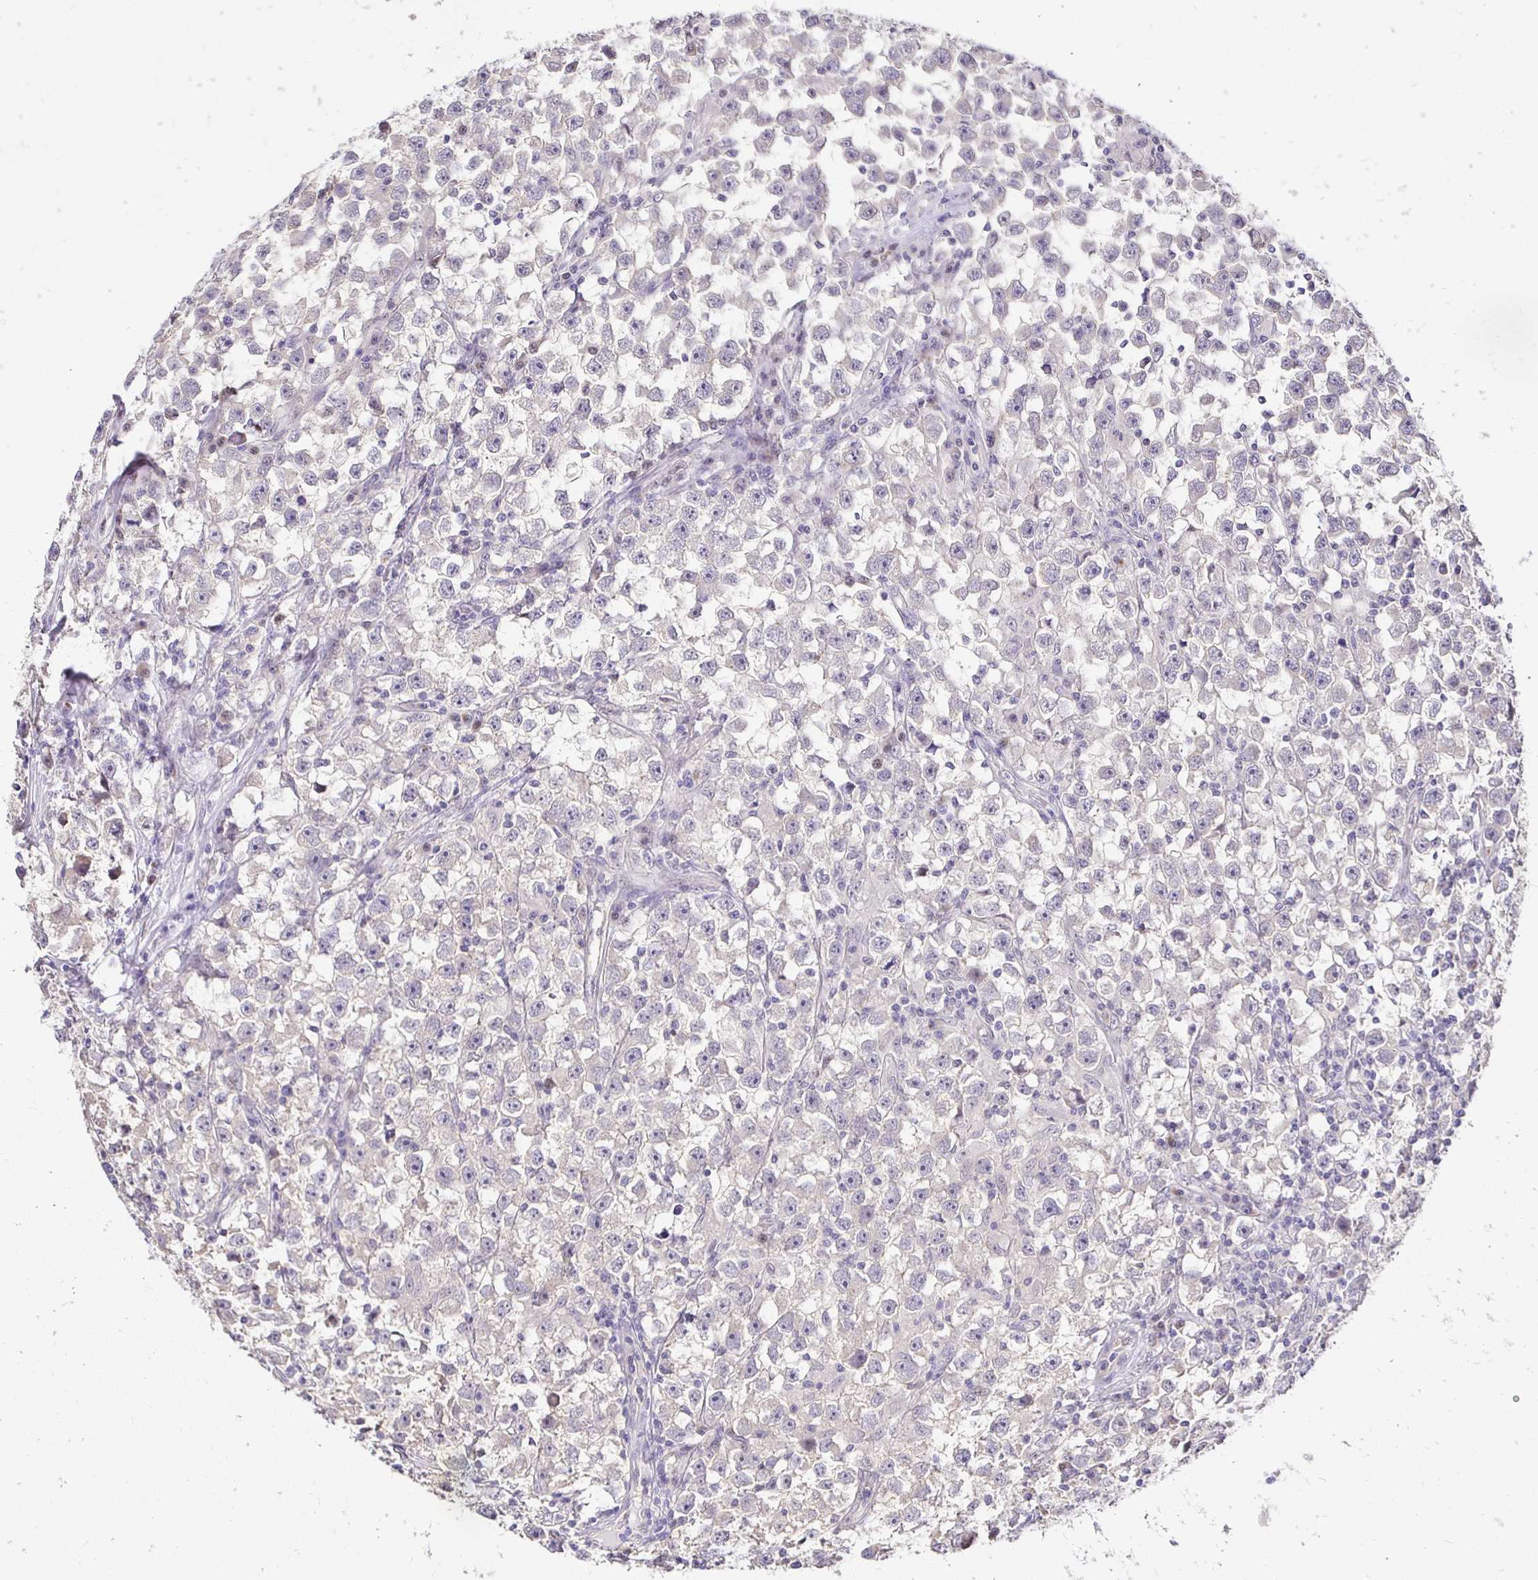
{"staining": {"intensity": "negative", "quantity": "none", "location": "none"}, "tissue": "testis cancer", "cell_type": "Tumor cells", "image_type": "cancer", "snomed": [{"axis": "morphology", "description": "Seminoma, NOS"}, {"axis": "topography", "description": "Testis"}], "caption": "Immunohistochemistry (IHC) histopathology image of neoplastic tissue: testis cancer (seminoma) stained with DAB (3,3'-diaminobenzidine) reveals no significant protein positivity in tumor cells. Nuclei are stained in blue.", "gene": "SLC9A1", "patient": {"sex": "male", "age": 33}}